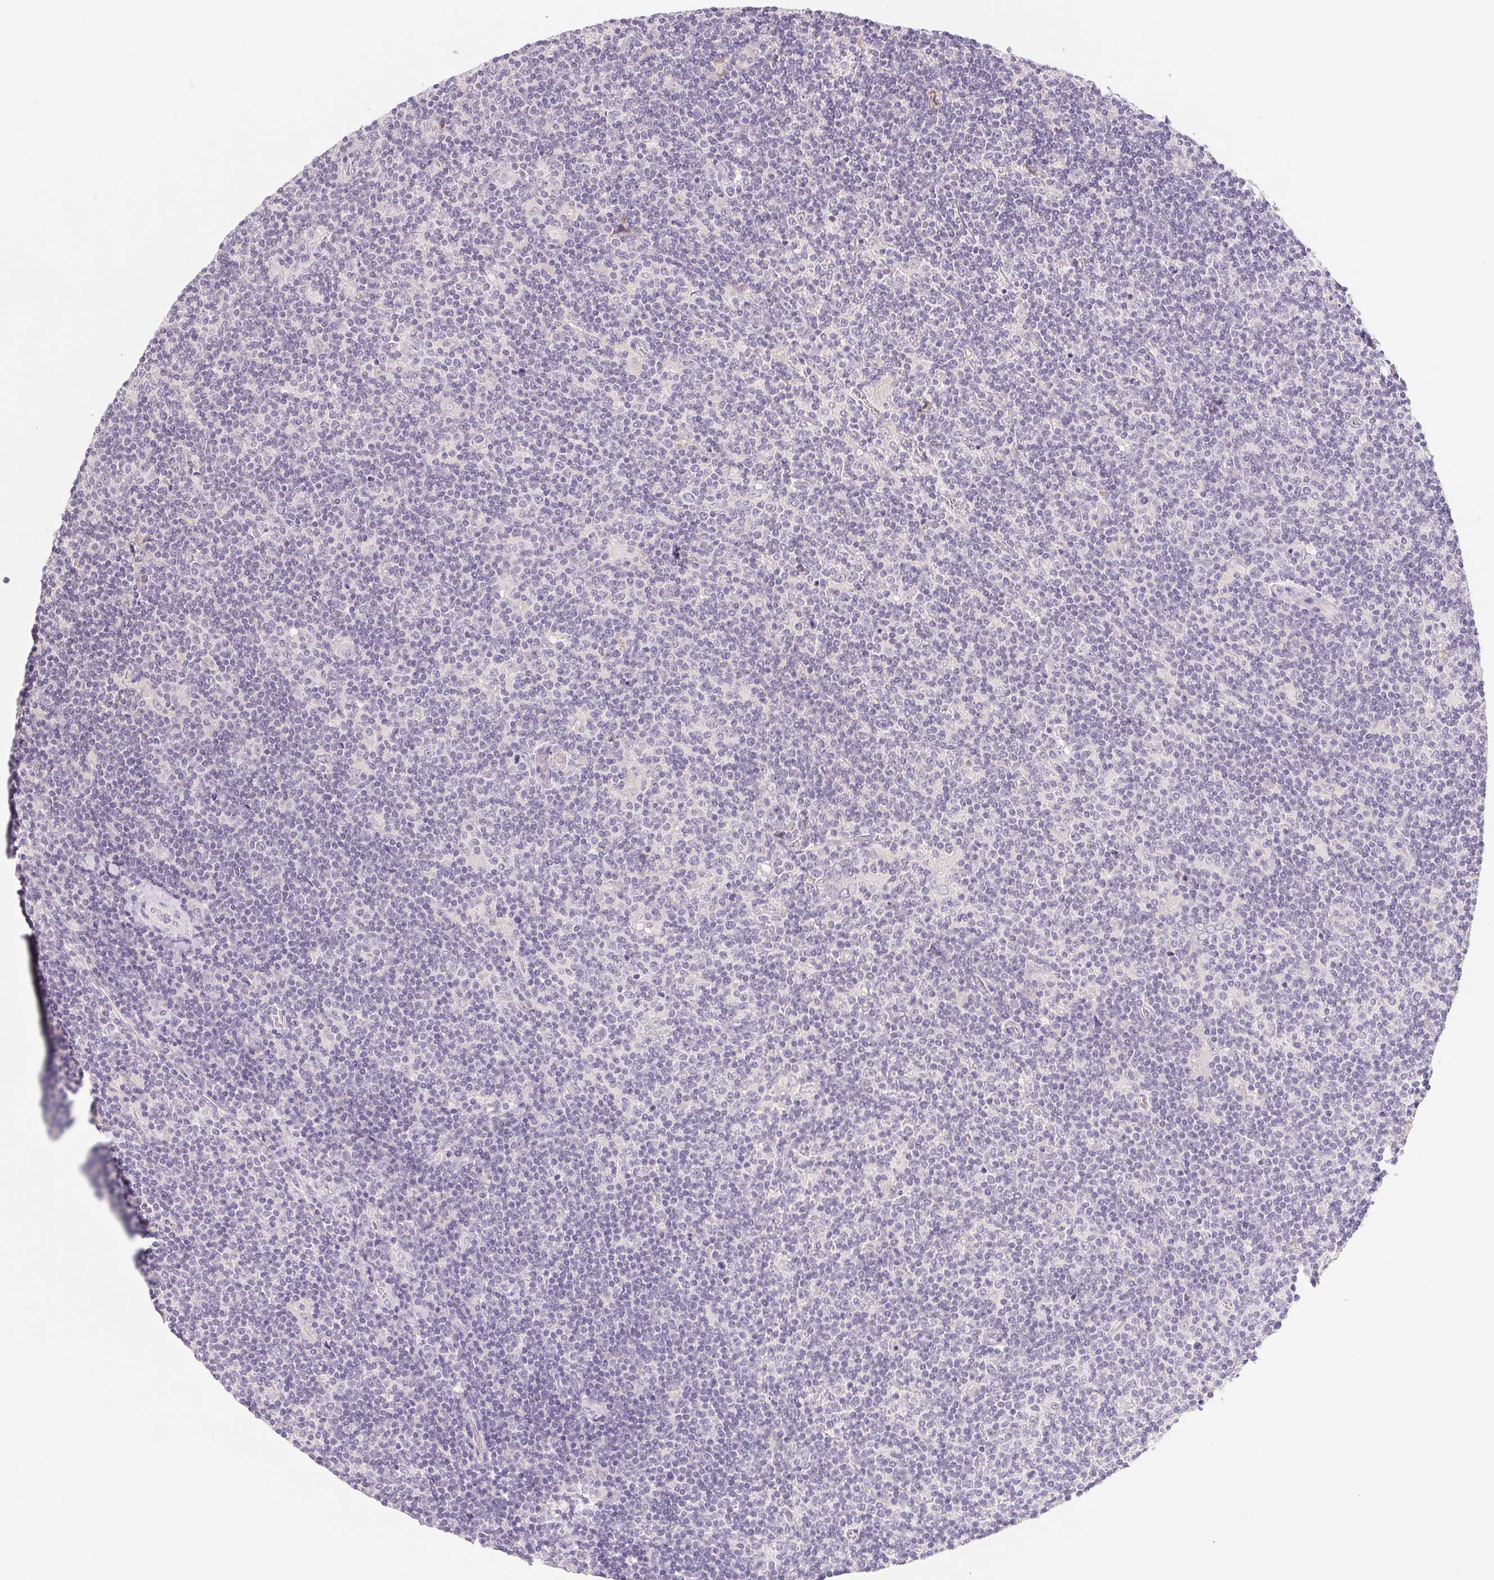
{"staining": {"intensity": "negative", "quantity": "none", "location": "none"}, "tissue": "lymphoma", "cell_type": "Tumor cells", "image_type": "cancer", "snomed": [{"axis": "morphology", "description": "Hodgkin's disease, NOS"}, {"axis": "topography", "description": "Lymph node"}], "caption": "Human lymphoma stained for a protein using IHC reveals no positivity in tumor cells.", "gene": "MCOLN3", "patient": {"sex": "male", "age": 40}}